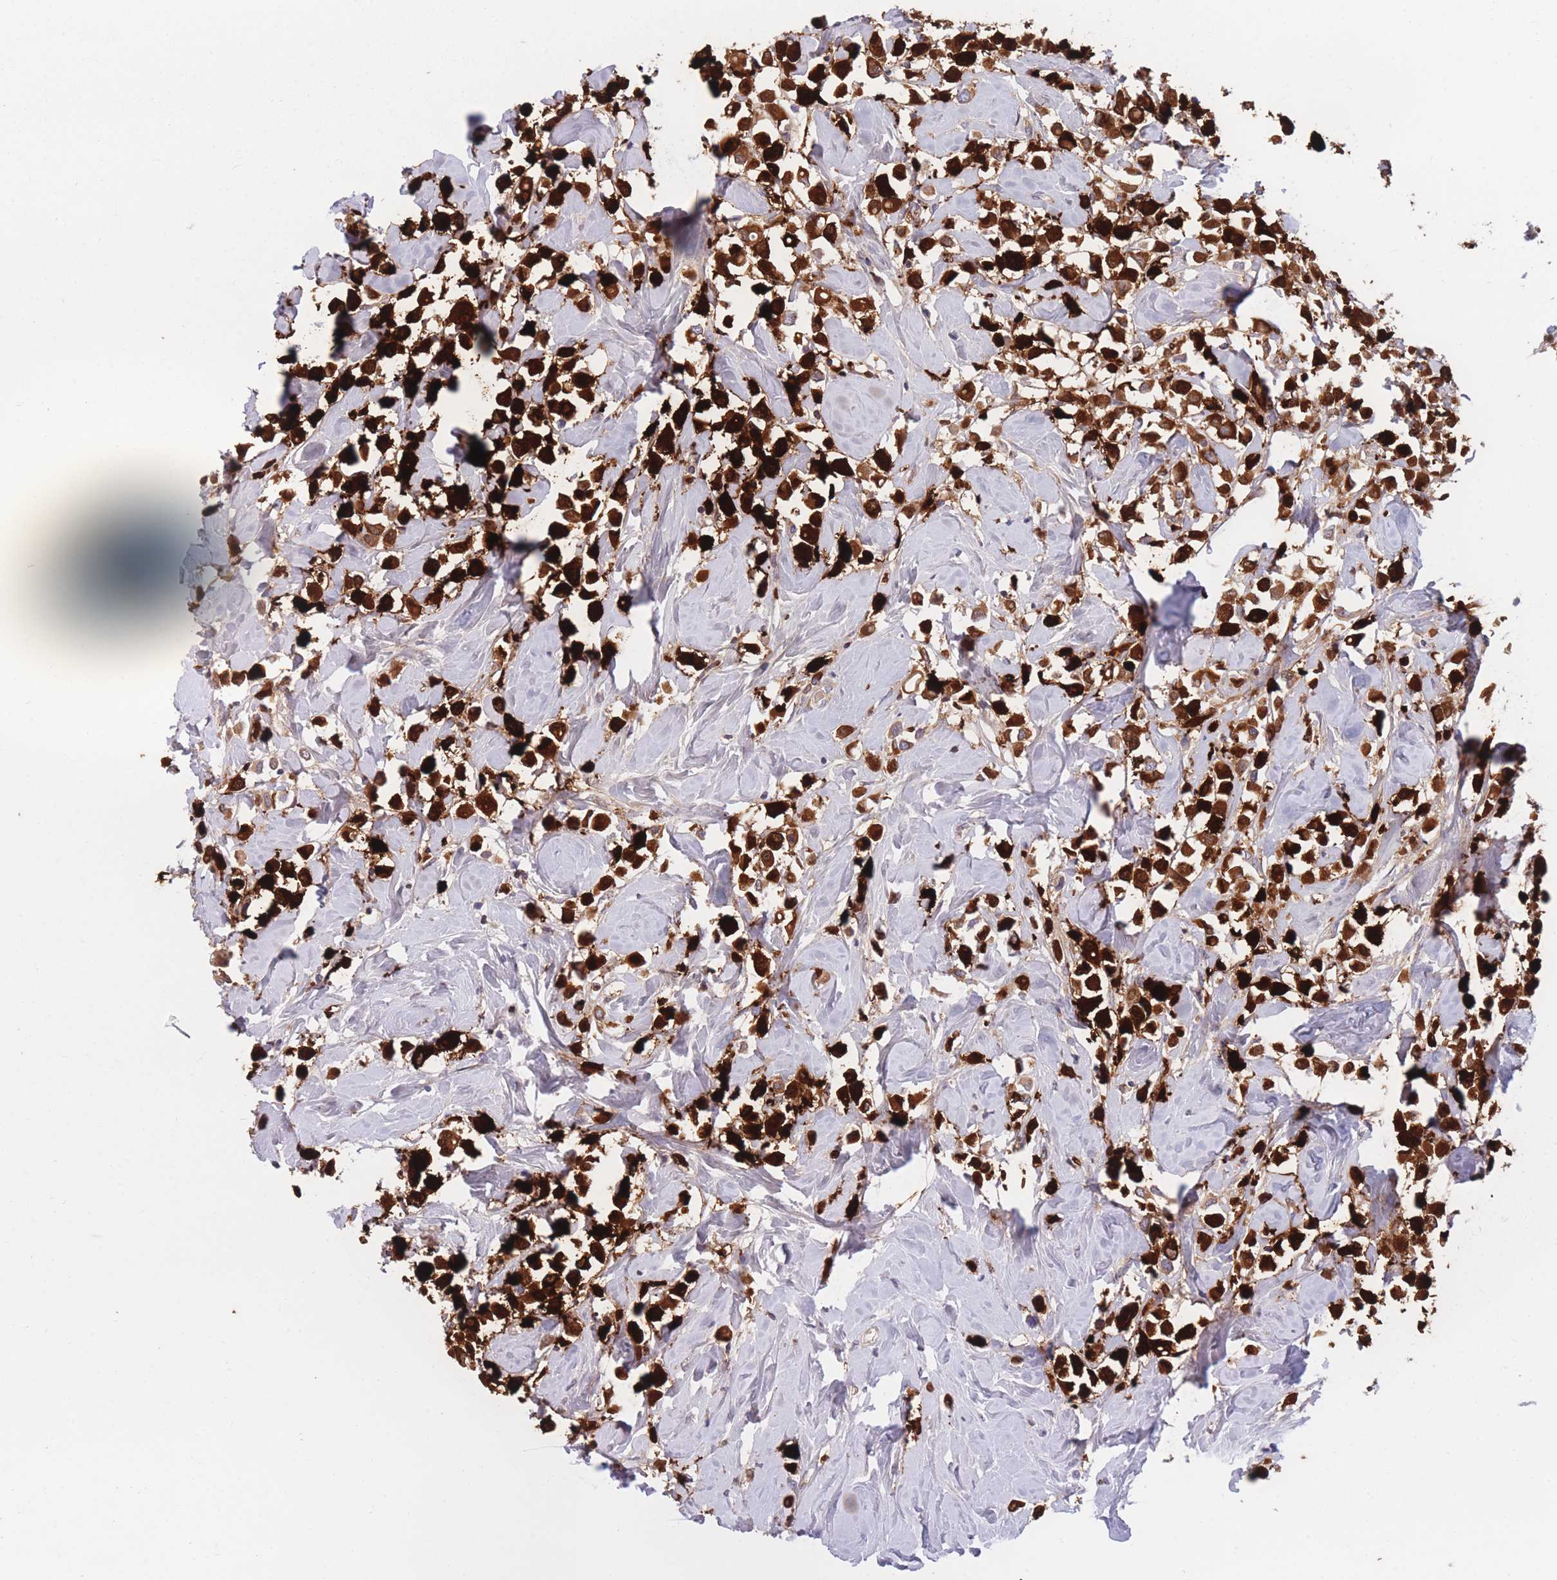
{"staining": {"intensity": "strong", "quantity": ">75%", "location": "cytoplasmic/membranous"}, "tissue": "breast cancer", "cell_type": "Tumor cells", "image_type": "cancer", "snomed": [{"axis": "morphology", "description": "Duct carcinoma"}, {"axis": "topography", "description": "Breast"}], "caption": "Invasive ductal carcinoma (breast) tissue displays strong cytoplasmic/membranous expression in about >75% of tumor cells", "gene": "PDE4A", "patient": {"sex": "female", "age": 61}}